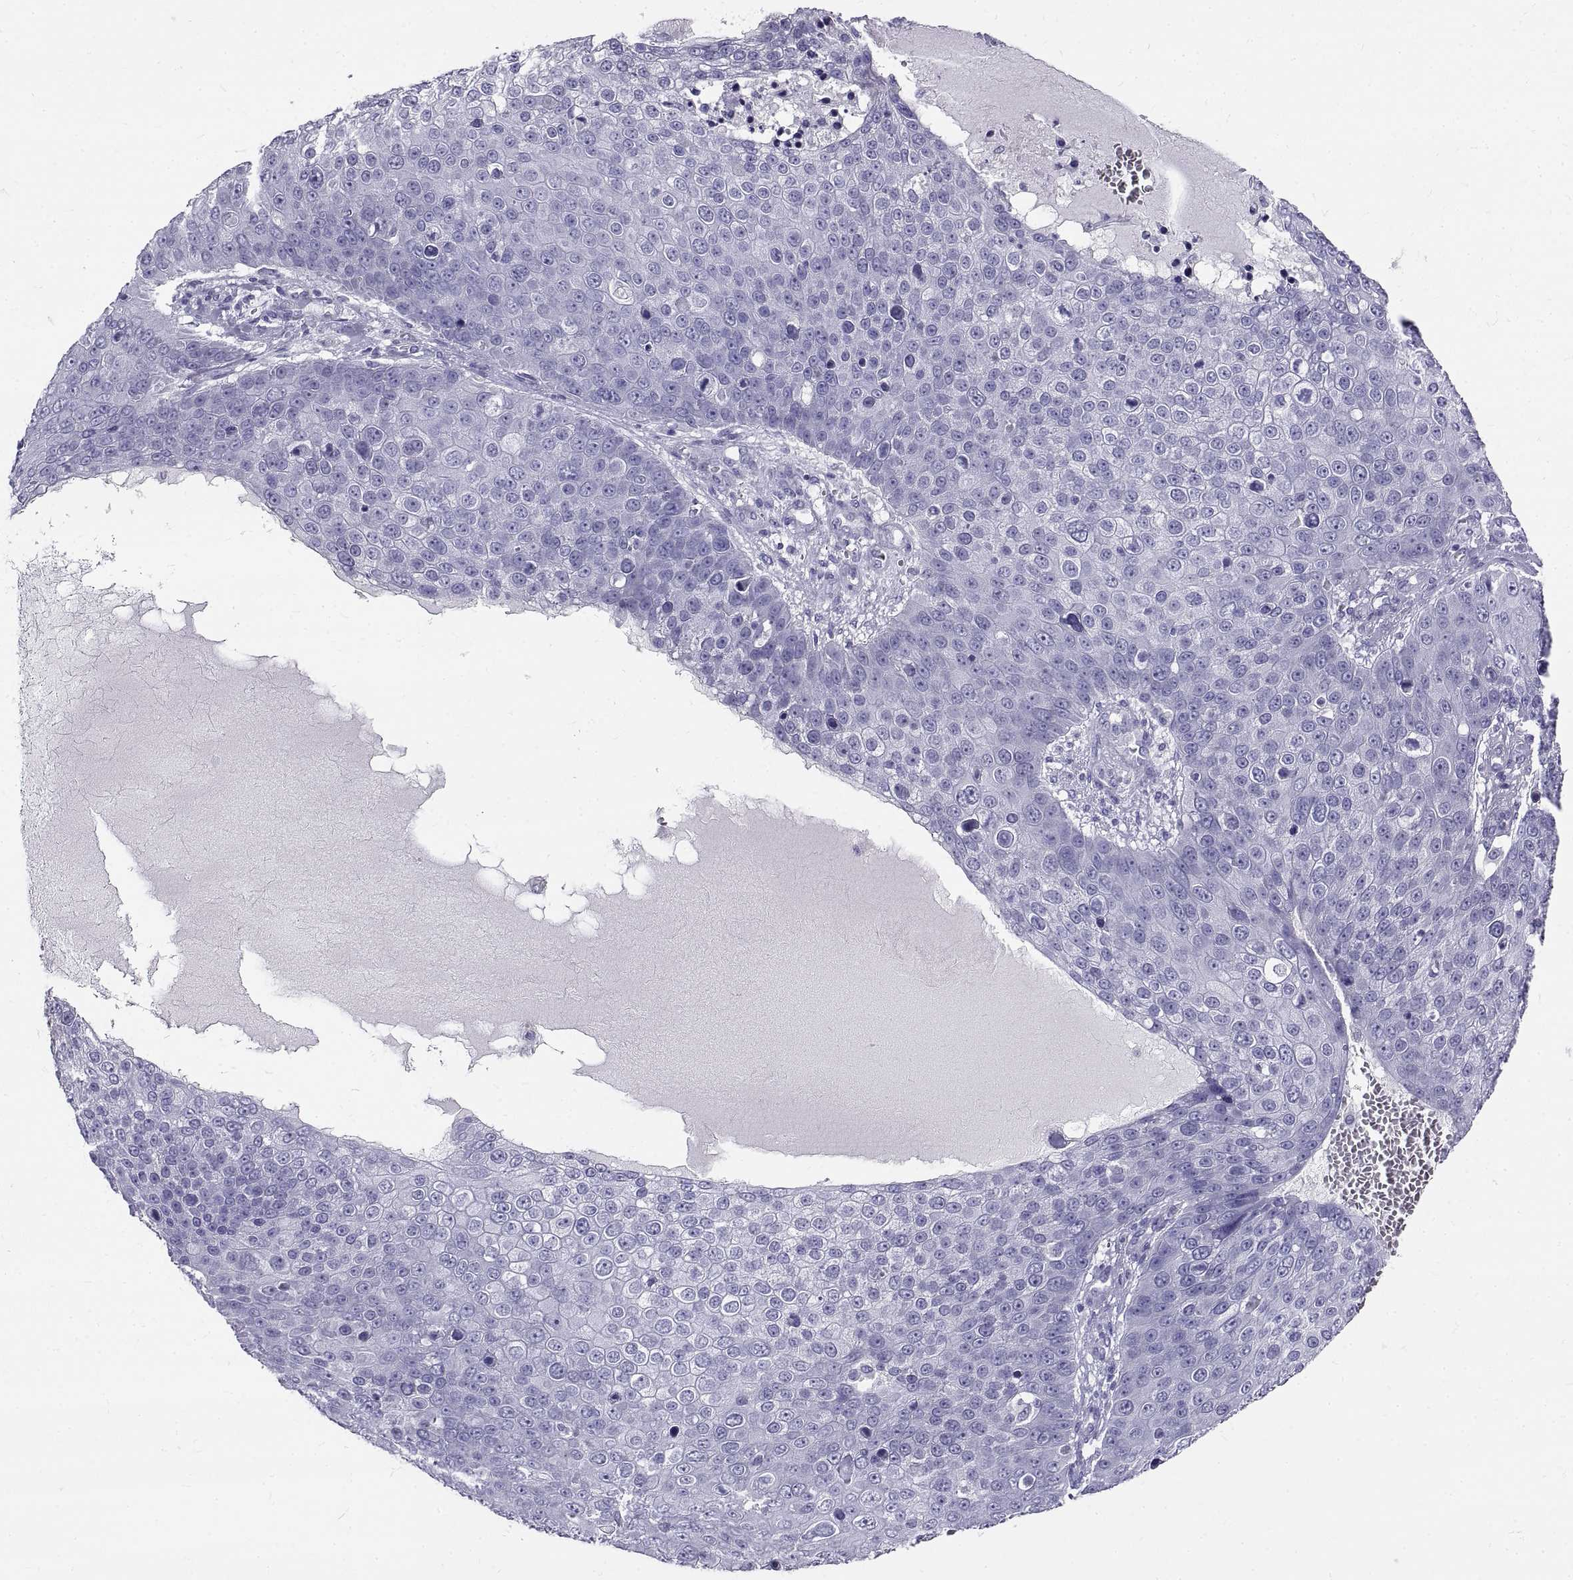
{"staining": {"intensity": "negative", "quantity": "none", "location": "none"}, "tissue": "skin cancer", "cell_type": "Tumor cells", "image_type": "cancer", "snomed": [{"axis": "morphology", "description": "Squamous cell carcinoma, NOS"}, {"axis": "topography", "description": "Skin"}], "caption": "This is a micrograph of IHC staining of skin cancer, which shows no positivity in tumor cells.", "gene": "GNG12", "patient": {"sex": "male", "age": 71}}